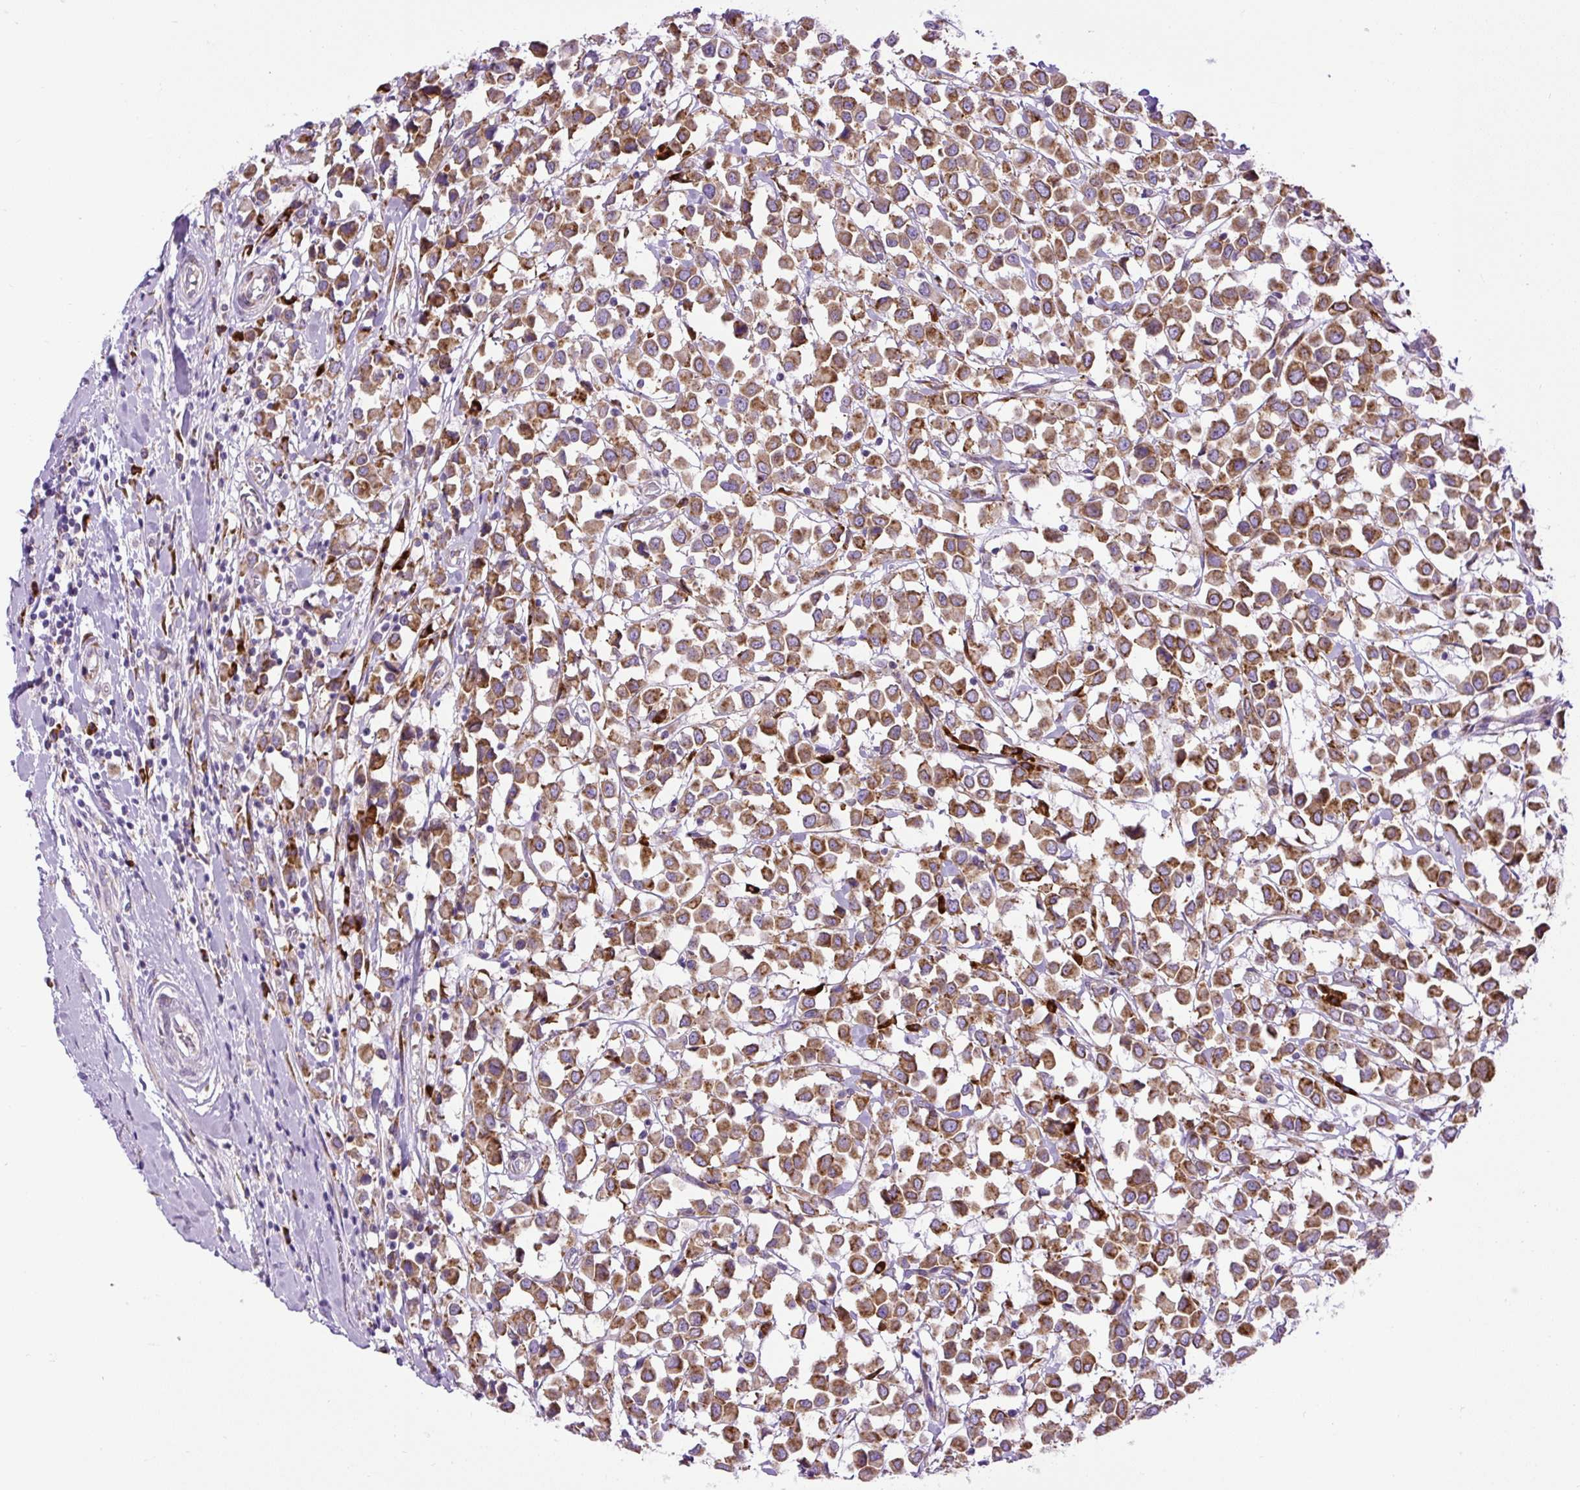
{"staining": {"intensity": "strong", "quantity": ">75%", "location": "cytoplasmic/membranous"}, "tissue": "breast cancer", "cell_type": "Tumor cells", "image_type": "cancer", "snomed": [{"axis": "morphology", "description": "Duct carcinoma"}, {"axis": "topography", "description": "Breast"}], "caption": "Immunohistochemistry (IHC) (DAB) staining of breast cancer reveals strong cytoplasmic/membranous protein staining in about >75% of tumor cells.", "gene": "DDOST", "patient": {"sex": "female", "age": 61}}